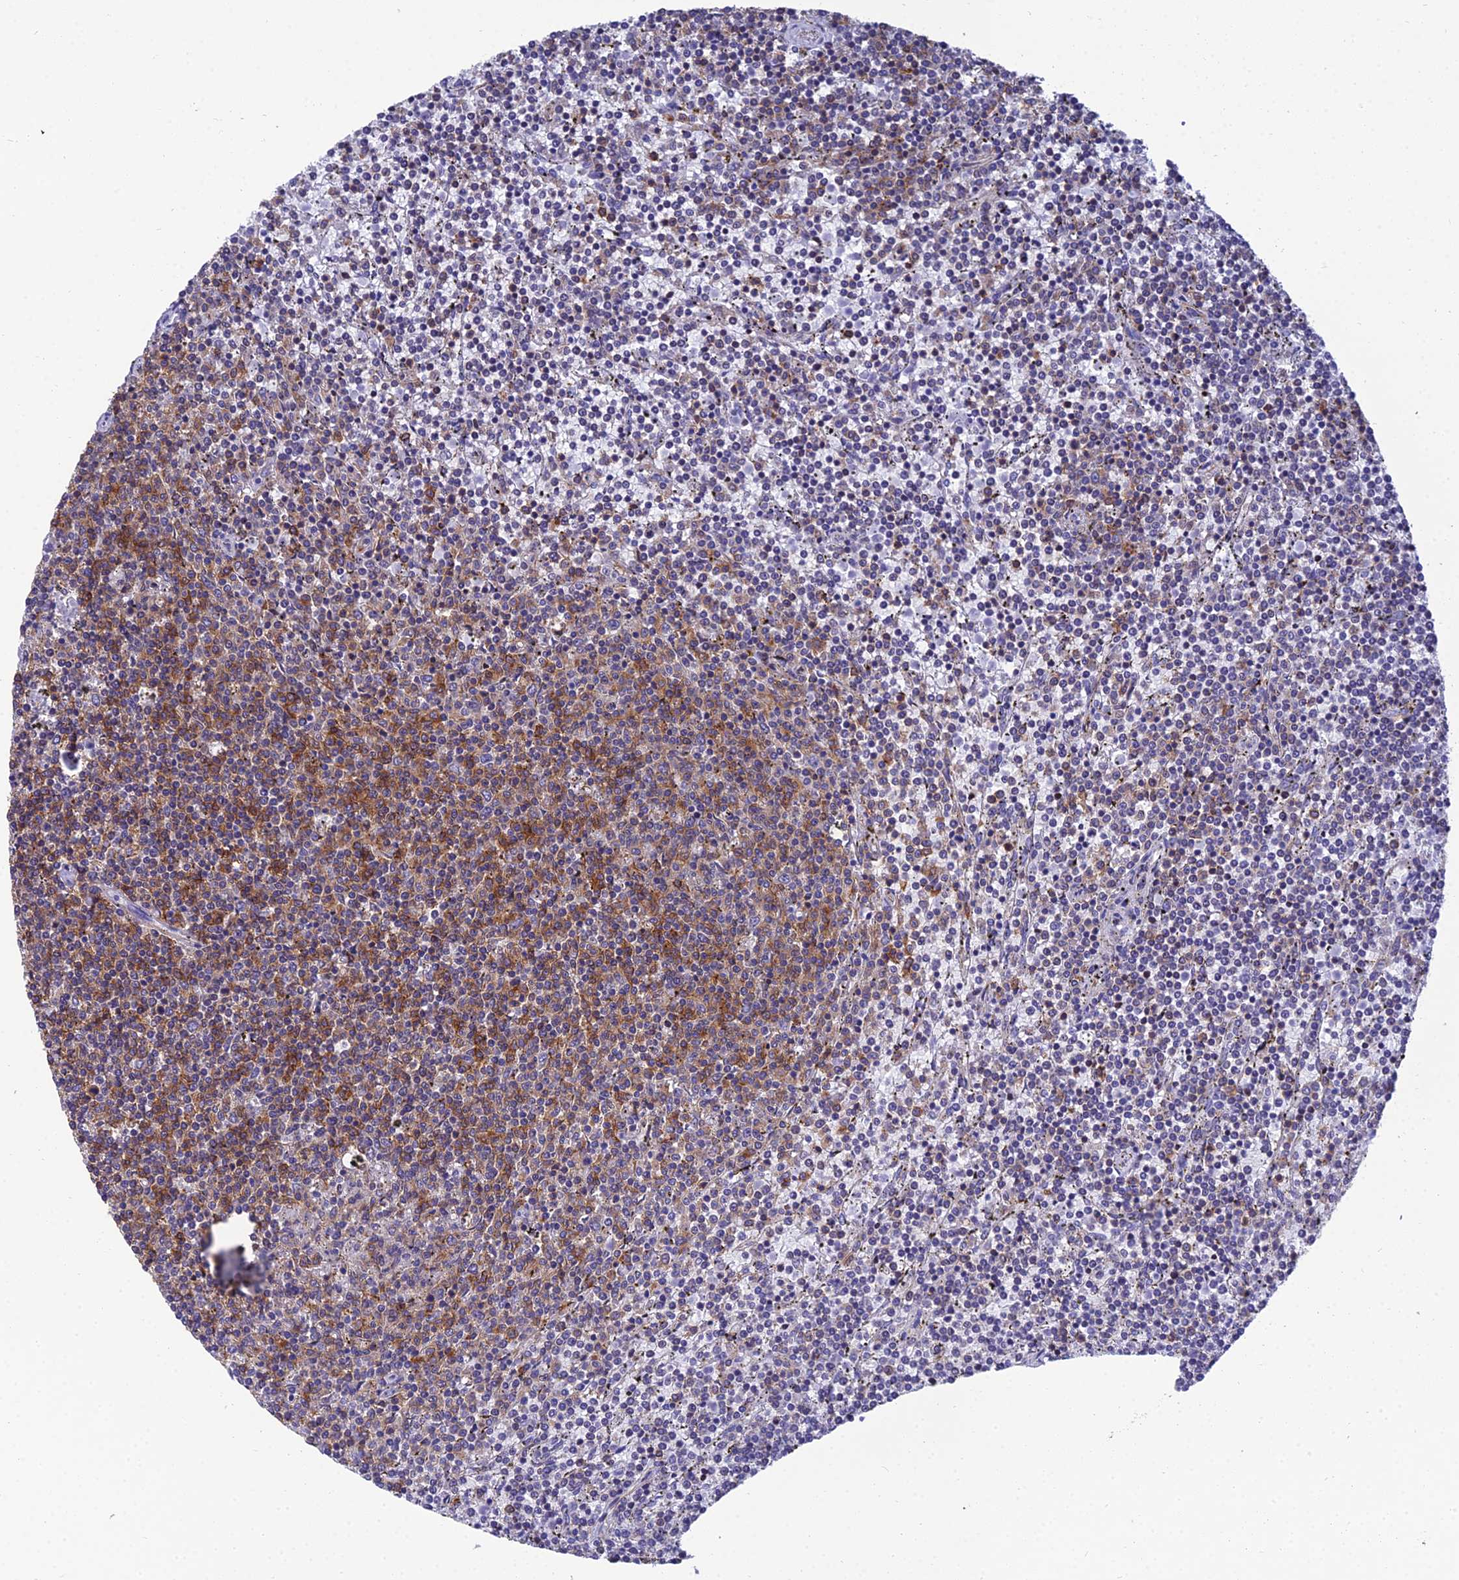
{"staining": {"intensity": "negative", "quantity": "none", "location": "none"}, "tissue": "lymphoma", "cell_type": "Tumor cells", "image_type": "cancer", "snomed": [{"axis": "morphology", "description": "Malignant lymphoma, non-Hodgkin's type, Low grade"}, {"axis": "topography", "description": "Spleen"}], "caption": "DAB (3,3'-diaminobenzidine) immunohistochemical staining of human lymphoma exhibits no significant positivity in tumor cells. (DAB (3,3'-diaminobenzidine) IHC, high magnification).", "gene": "PPP1R18", "patient": {"sex": "female", "age": 50}}